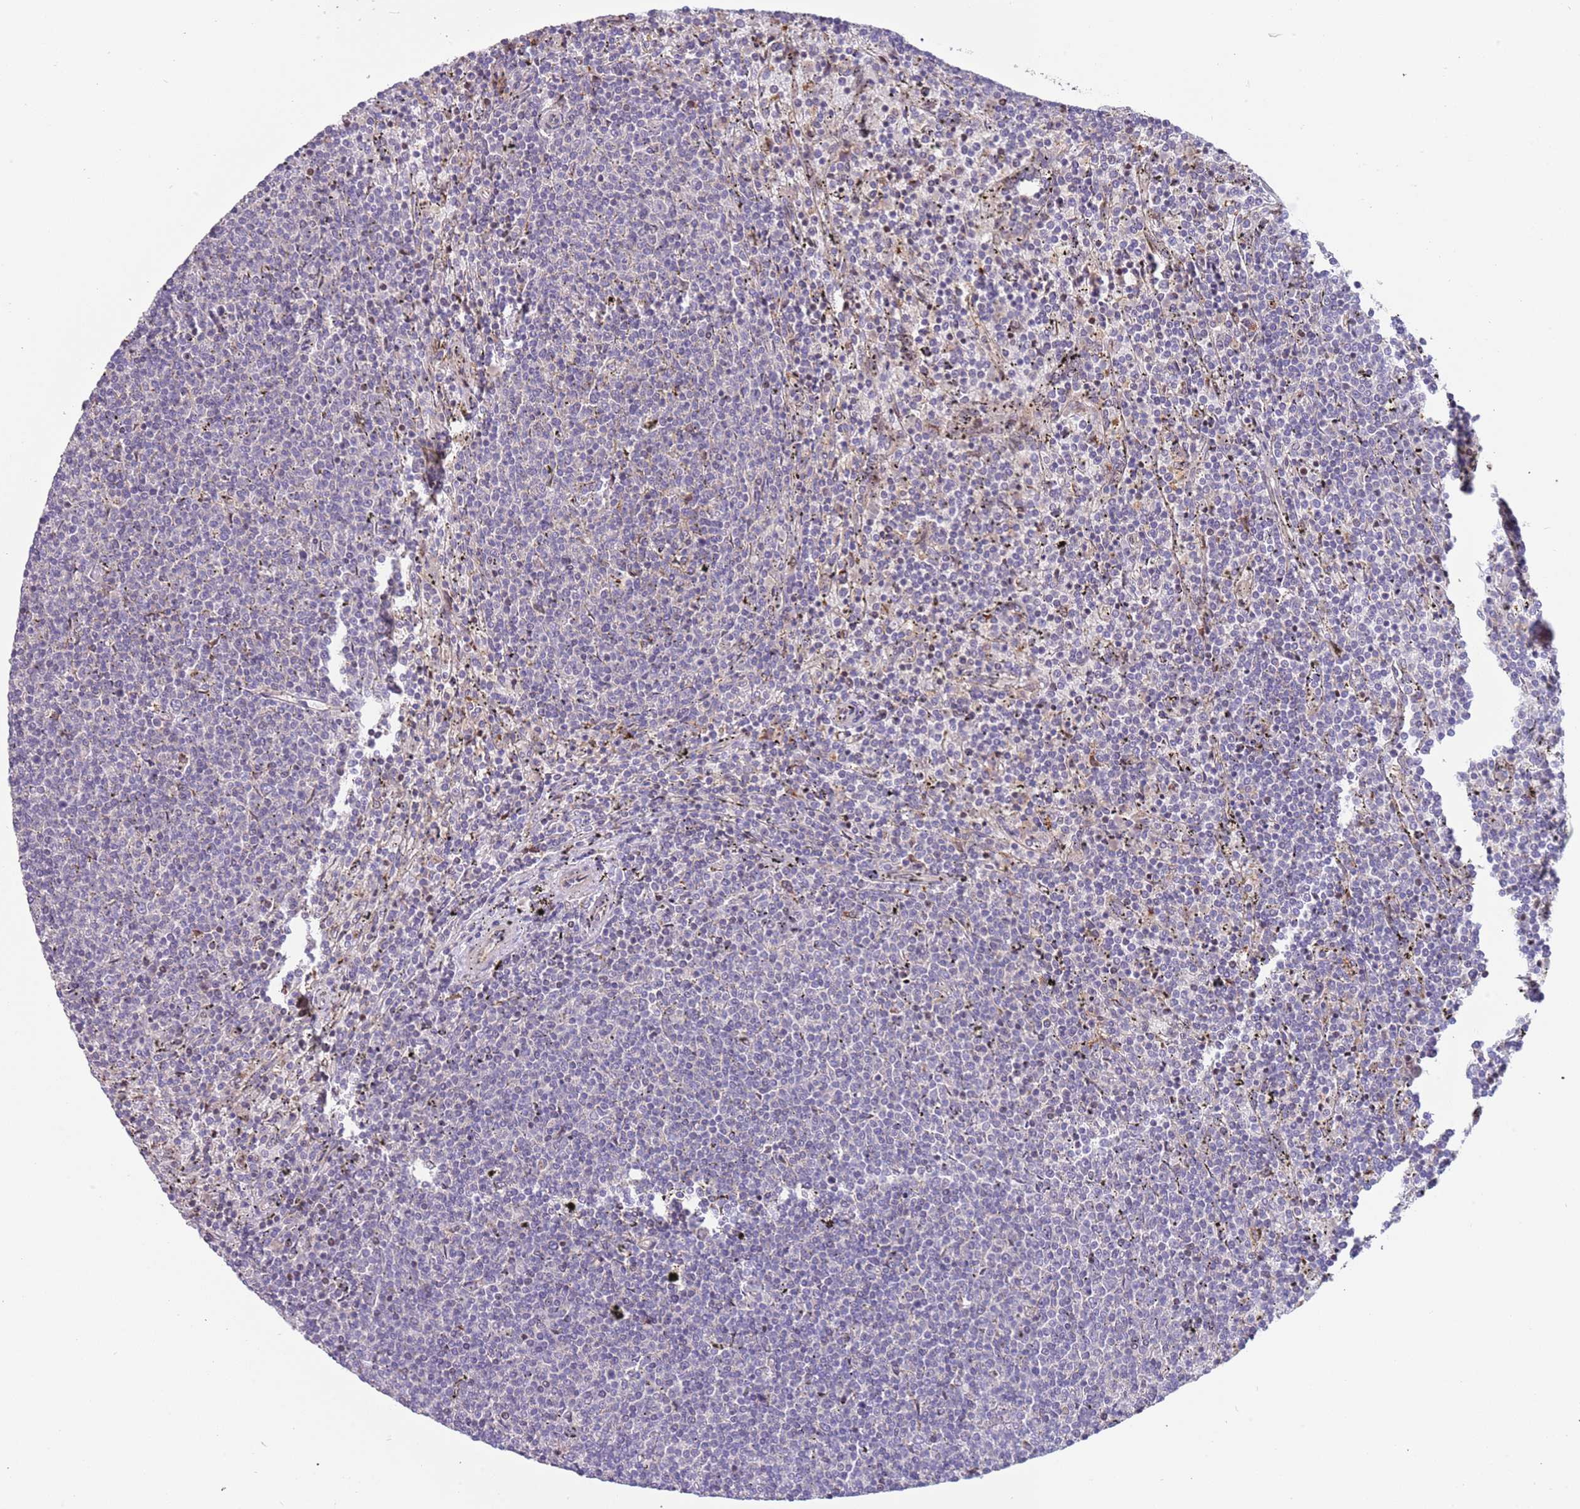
{"staining": {"intensity": "negative", "quantity": "none", "location": "none"}, "tissue": "lymphoma", "cell_type": "Tumor cells", "image_type": "cancer", "snomed": [{"axis": "morphology", "description": "Malignant lymphoma, non-Hodgkin's type, Low grade"}, {"axis": "topography", "description": "Spleen"}], "caption": "This photomicrograph is of lymphoma stained with immunohistochemistry to label a protein in brown with the nuclei are counter-stained blue. There is no staining in tumor cells.", "gene": "ITGB6", "patient": {"sex": "female", "age": 50}}